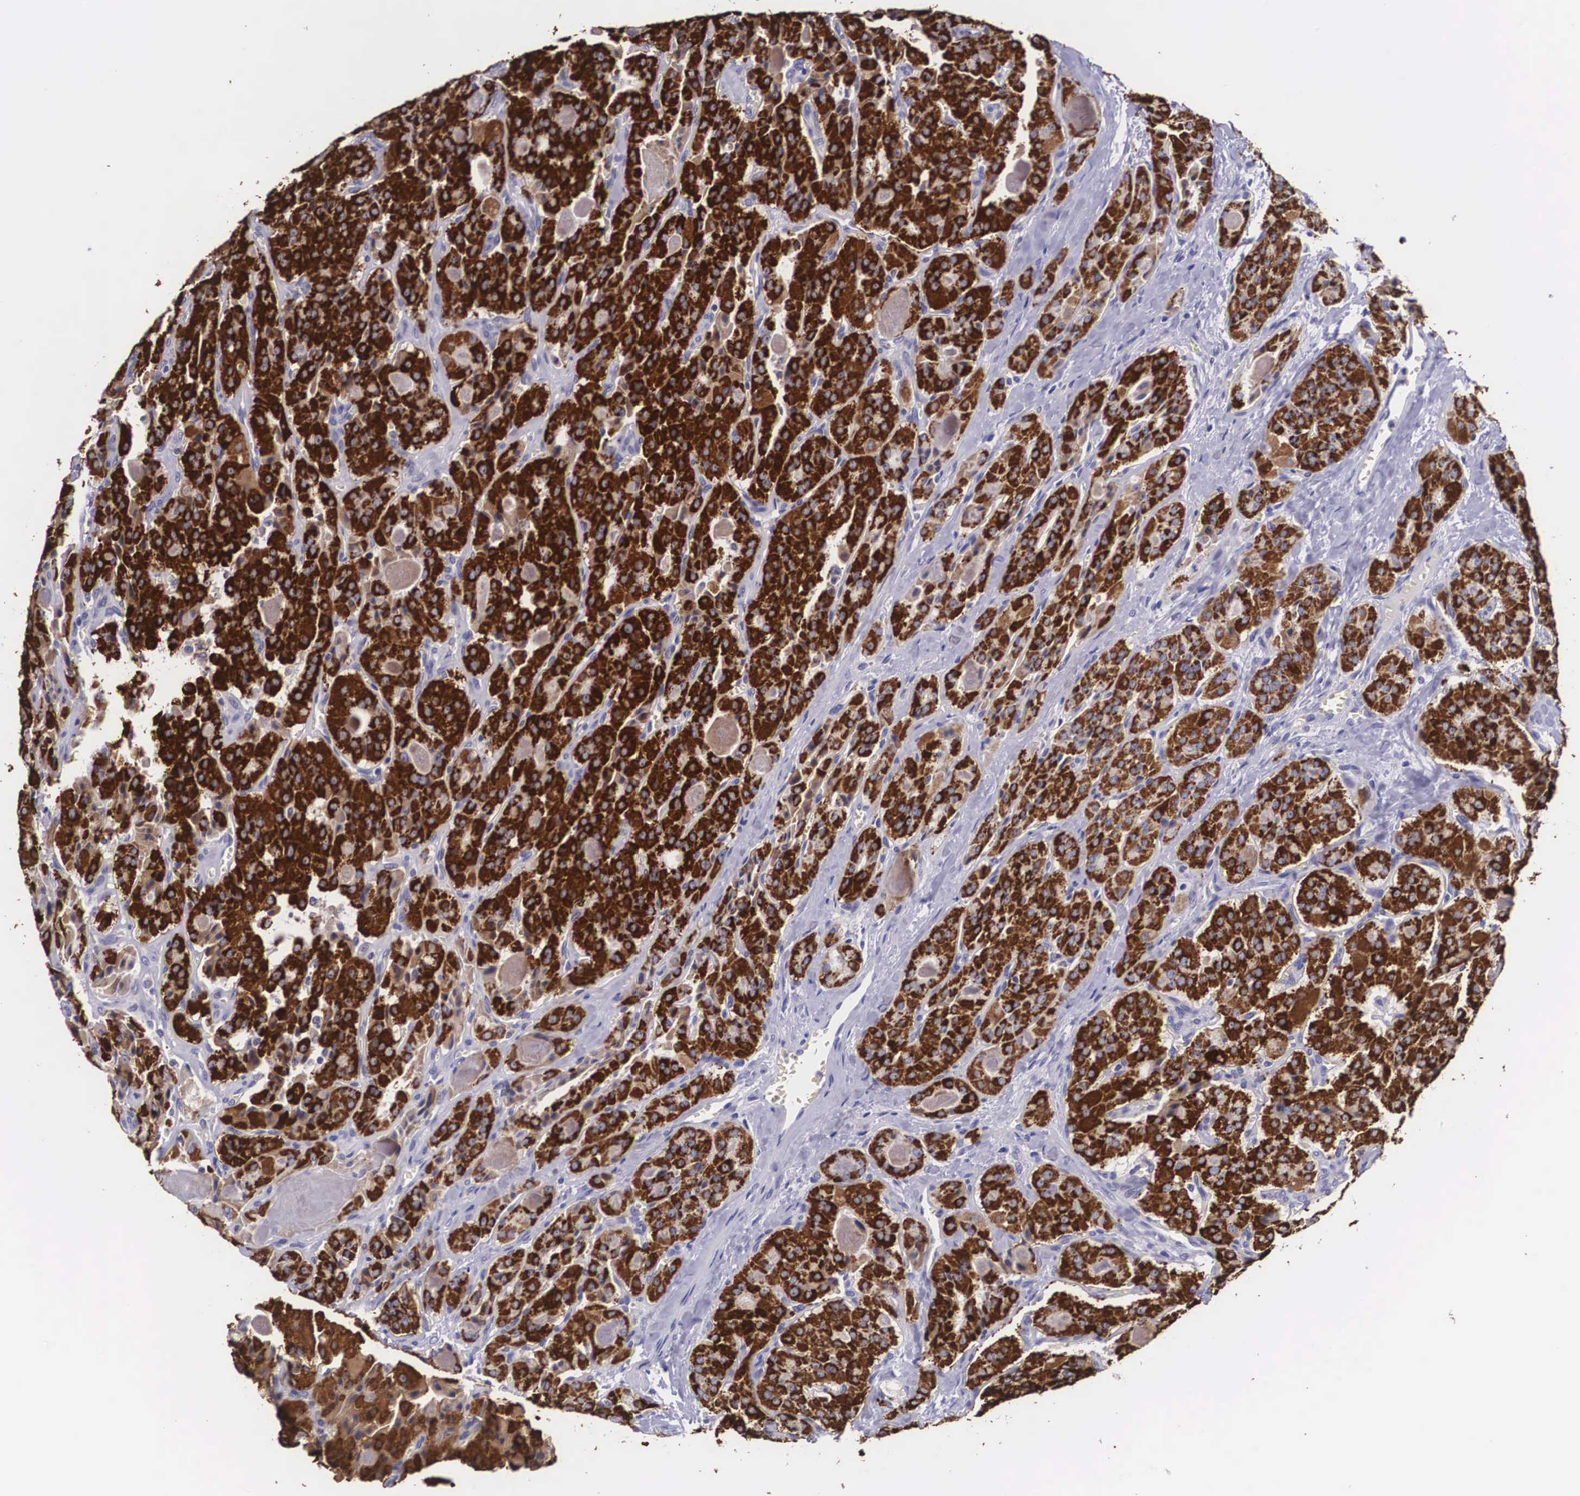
{"staining": {"intensity": "strong", "quantity": ">75%", "location": "cytoplasmic/membranous"}, "tissue": "thyroid cancer", "cell_type": "Tumor cells", "image_type": "cancer", "snomed": [{"axis": "morphology", "description": "Carcinoma, NOS"}, {"axis": "topography", "description": "Thyroid gland"}], "caption": "Brown immunohistochemical staining in human carcinoma (thyroid) exhibits strong cytoplasmic/membranous expression in approximately >75% of tumor cells.", "gene": "ARG2", "patient": {"sex": "male", "age": 76}}